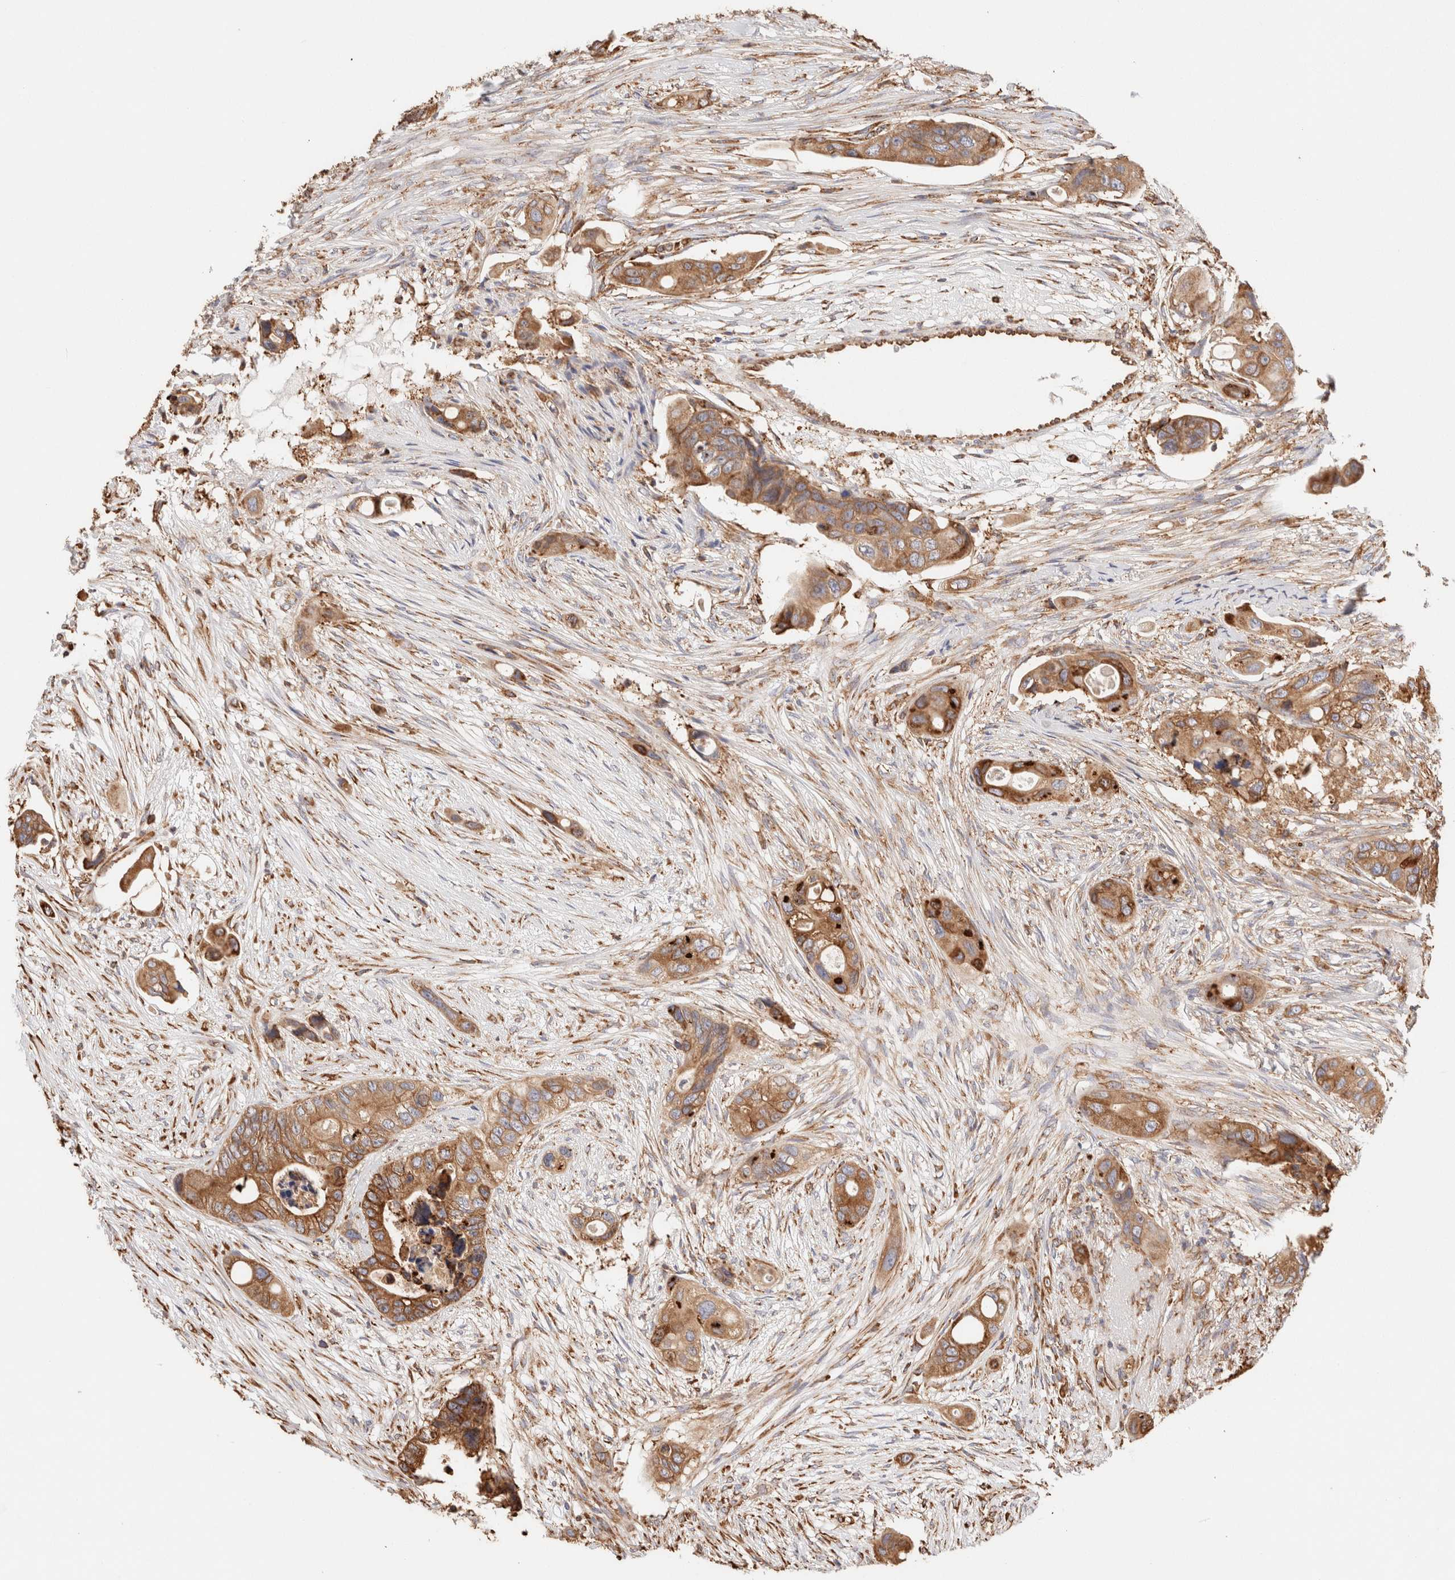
{"staining": {"intensity": "moderate", "quantity": ">75%", "location": "cytoplasmic/membranous"}, "tissue": "colorectal cancer", "cell_type": "Tumor cells", "image_type": "cancer", "snomed": [{"axis": "morphology", "description": "Adenocarcinoma, NOS"}, {"axis": "topography", "description": "Colon"}], "caption": "Colorectal cancer (adenocarcinoma) stained with a protein marker displays moderate staining in tumor cells.", "gene": "FER", "patient": {"sex": "female", "age": 57}}